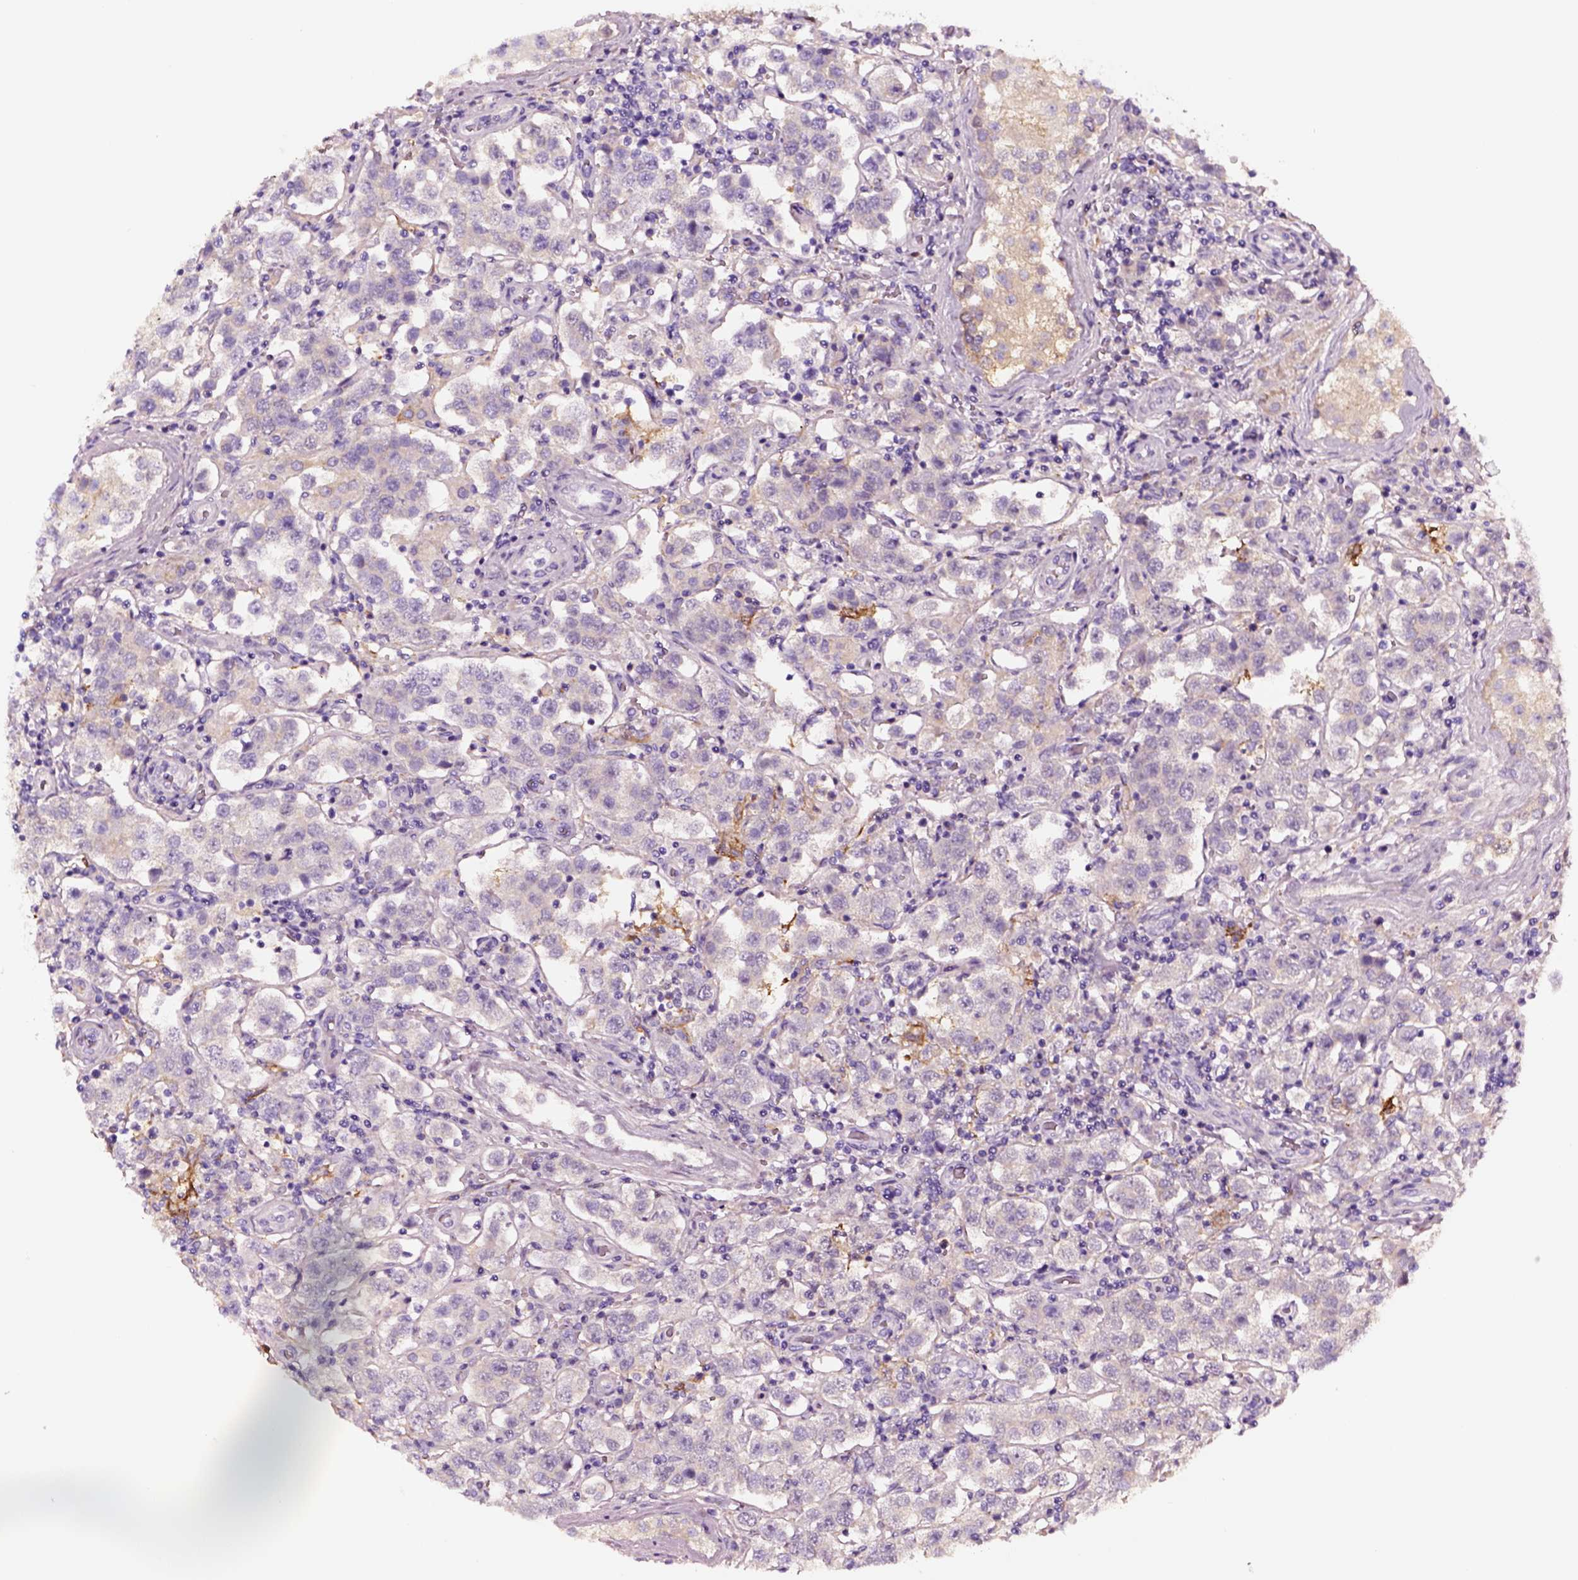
{"staining": {"intensity": "negative", "quantity": "none", "location": "none"}, "tissue": "testis cancer", "cell_type": "Tumor cells", "image_type": "cancer", "snomed": [{"axis": "morphology", "description": "Seminoma, NOS"}, {"axis": "topography", "description": "Testis"}], "caption": "IHC histopathology image of neoplastic tissue: testis seminoma stained with DAB (3,3'-diaminobenzidine) displays no significant protein positivity in tumor cells.", "gene": "TF", "patient": {"sex": "male", "age": 37}}